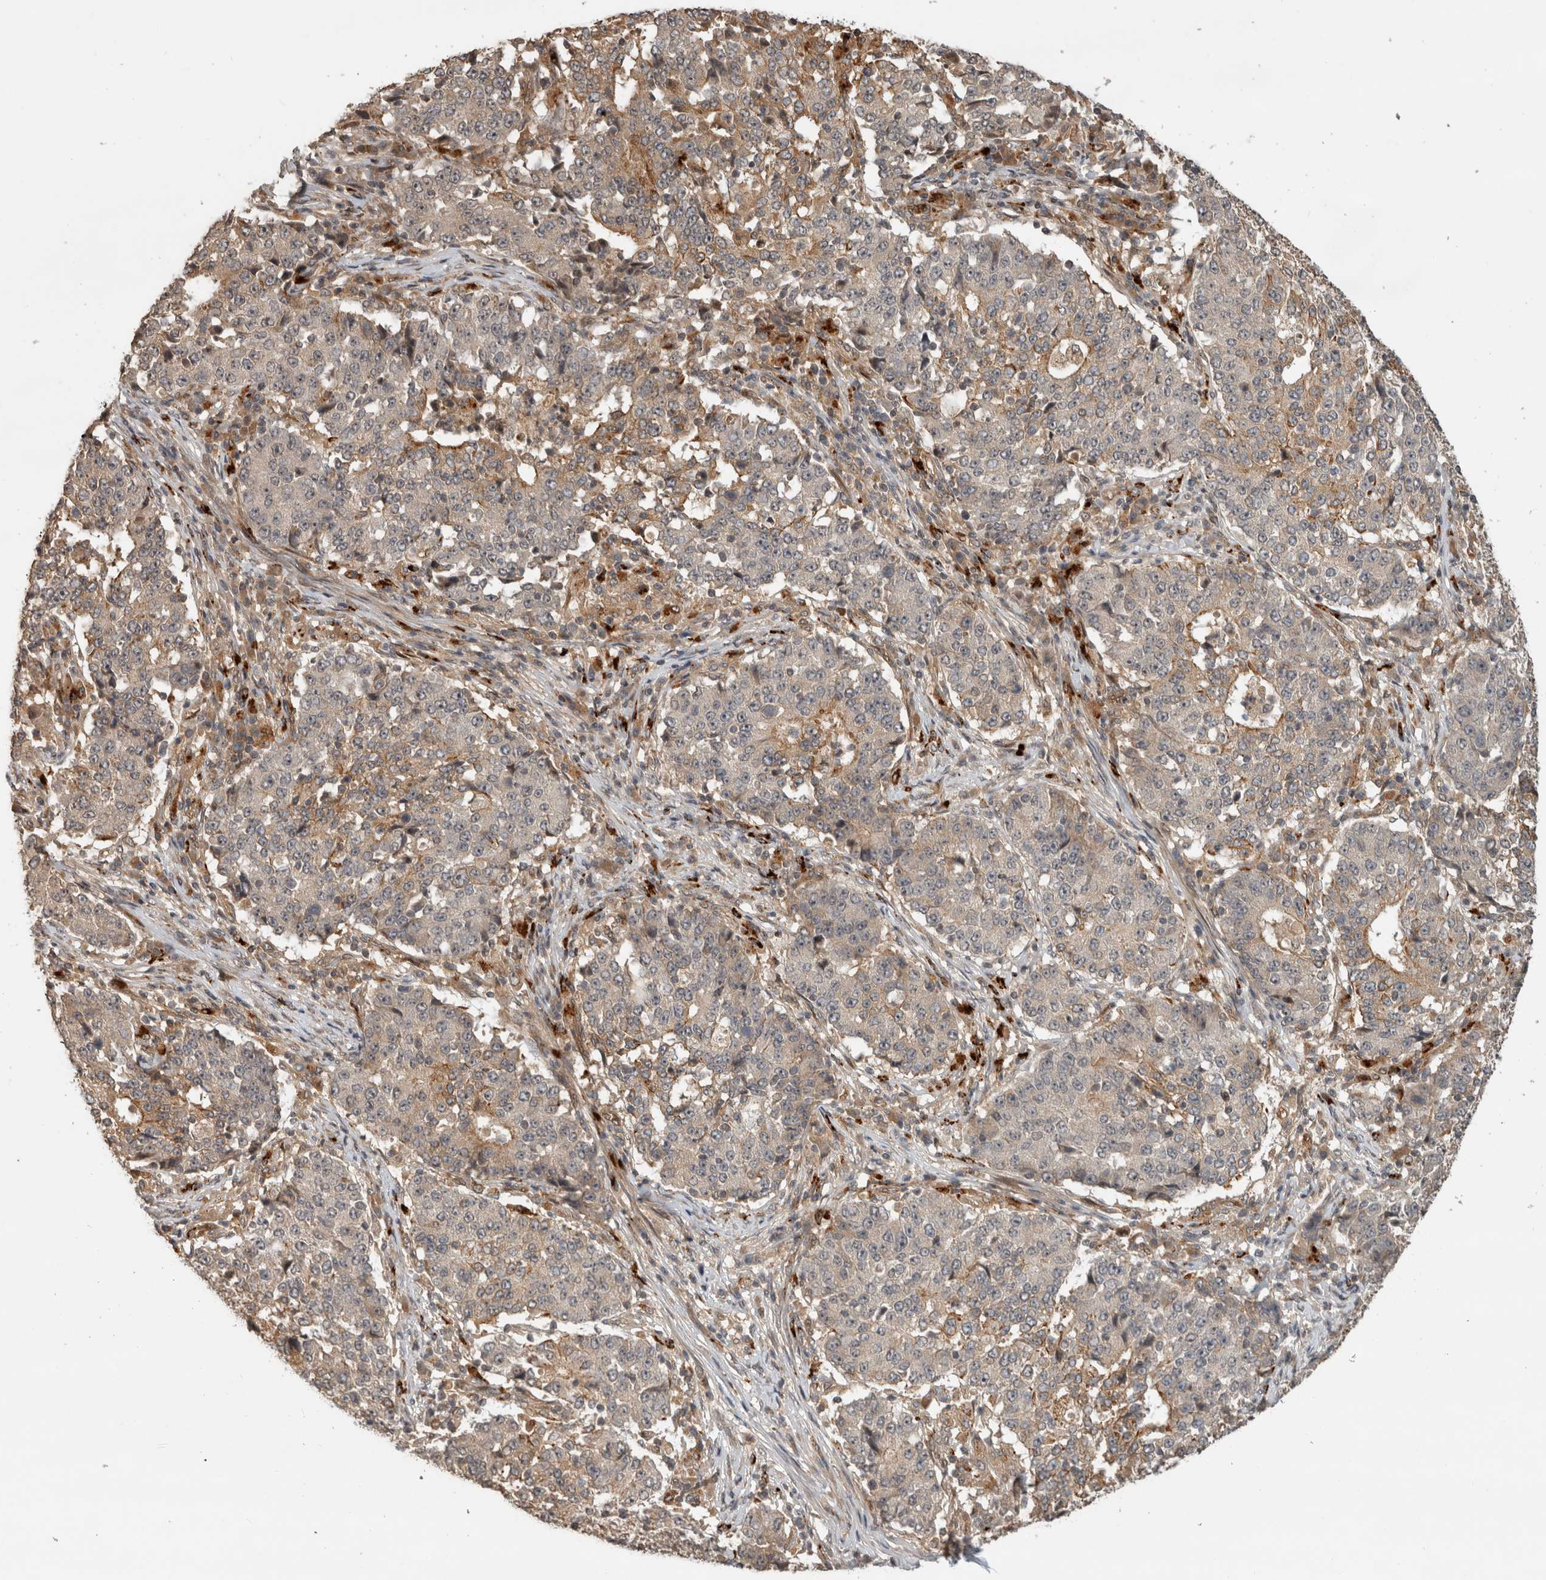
{"staining": {"intensity": "weak", "quantity": "<25%", "location": "cytoplasmic/membranous"}, "tissue": "stomach cancer", "cell_type": "Tumor cells", "image_type": "cancer", "snomed": [{"axis": "morphology", "description": "Adenocarcinoma, NOS"}, {"axis": "topography", "description": "Stomach"}], "caption": "Protein analysis of stomach cancer shows no significant staining in tumor cells.", "gene": "PITPNC1", "patient": {"sex": "male", "age": 59}}